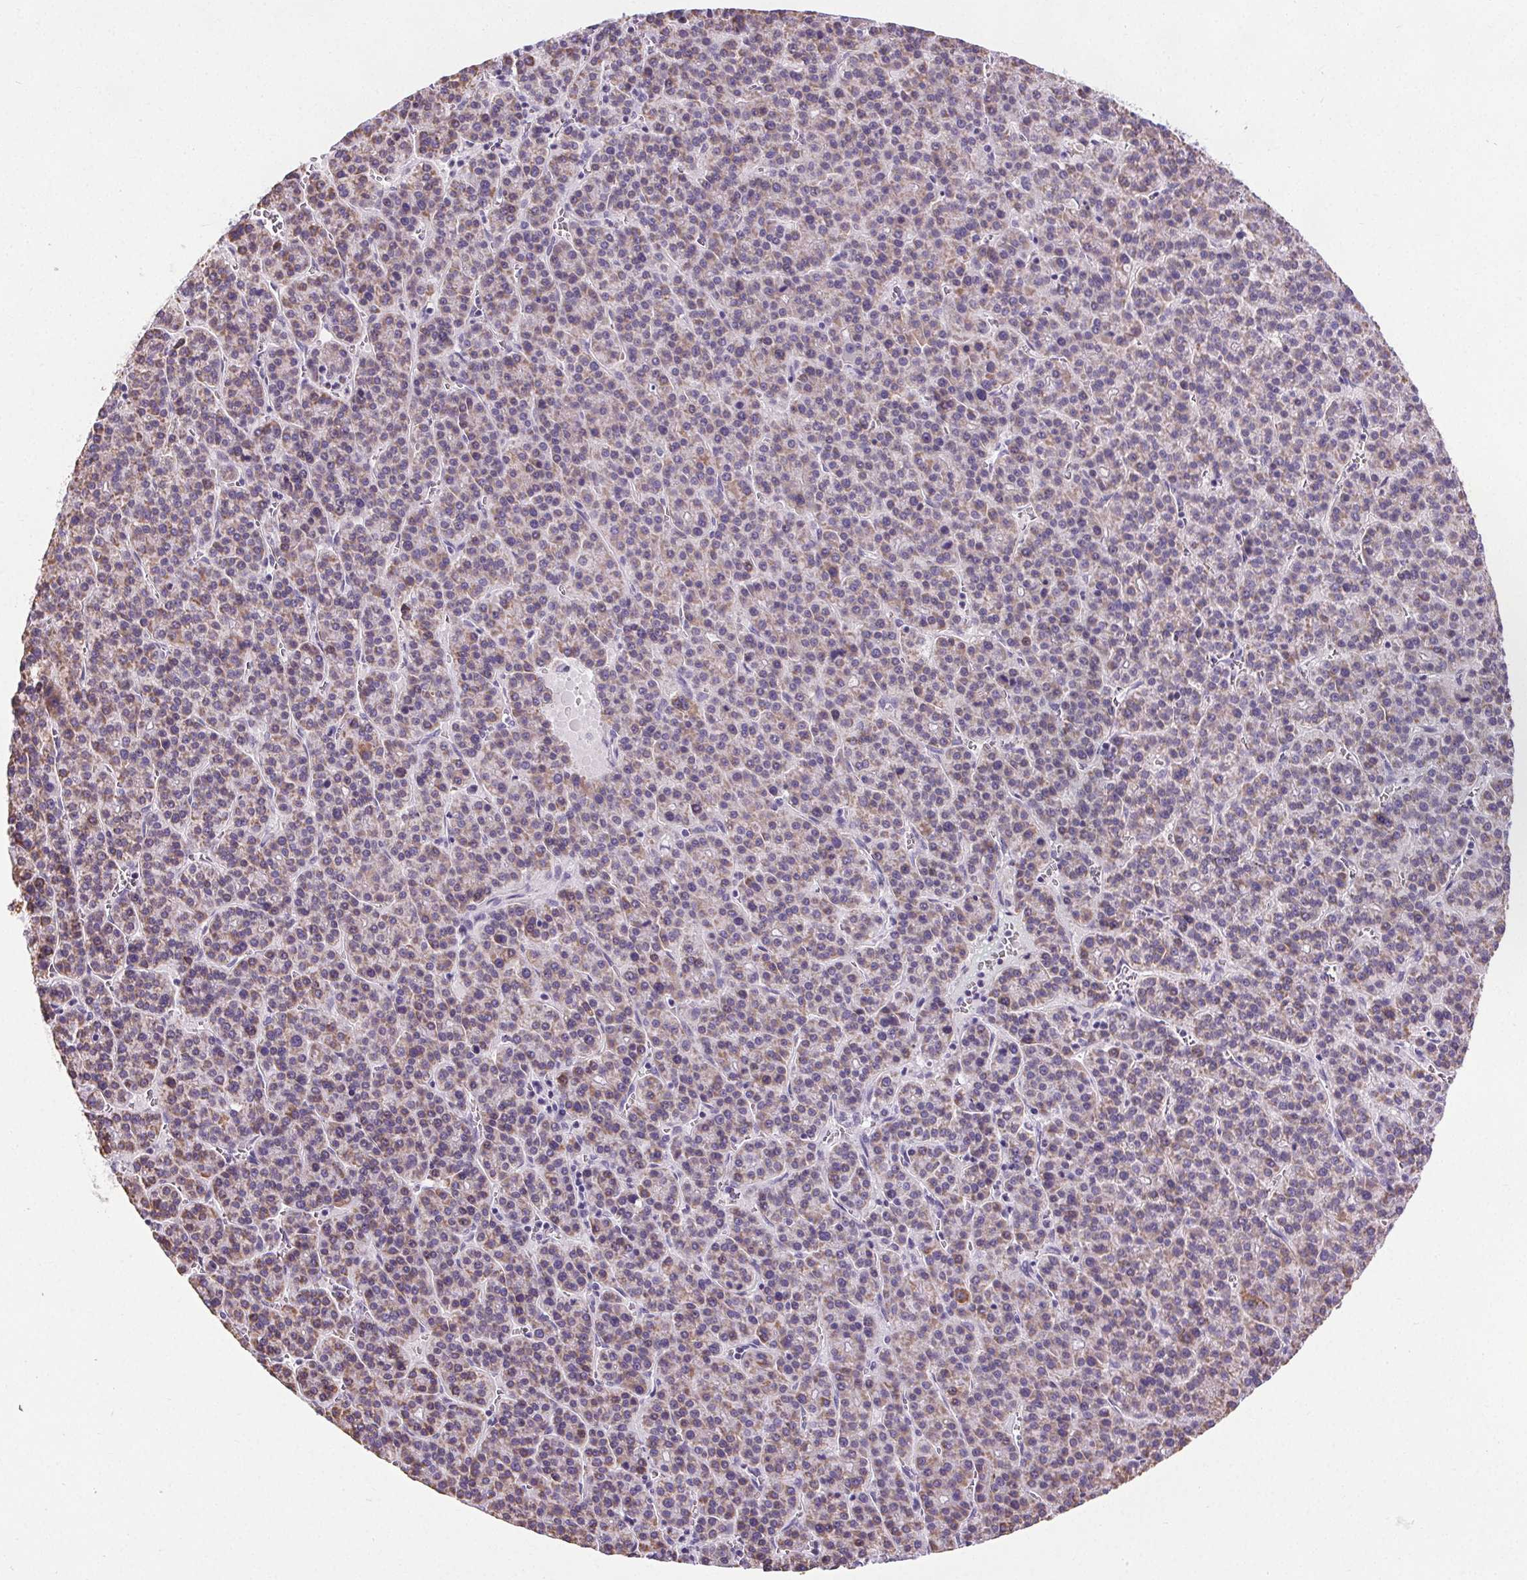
{"staining": {"intensity": "weak", "quantity": "25%-75%", "location": "cytoplasmic/membranous"}, "tissue": "liver cancer", "cell_type": "Tumor cells", "image_type": "cancer", "snomed": [{"axis": "morphology", "description": "Carcinoma, Hepatocellular, NOS"}, {"axis": "topography", "description": "Liver"}], "caption": "Human liver hepatocellular carcinoma stained with a protein marker demonstrates weak staining in tumor cells.", "gene": "ELAVL2", "patient": {"sex": "female", "age": 58}}